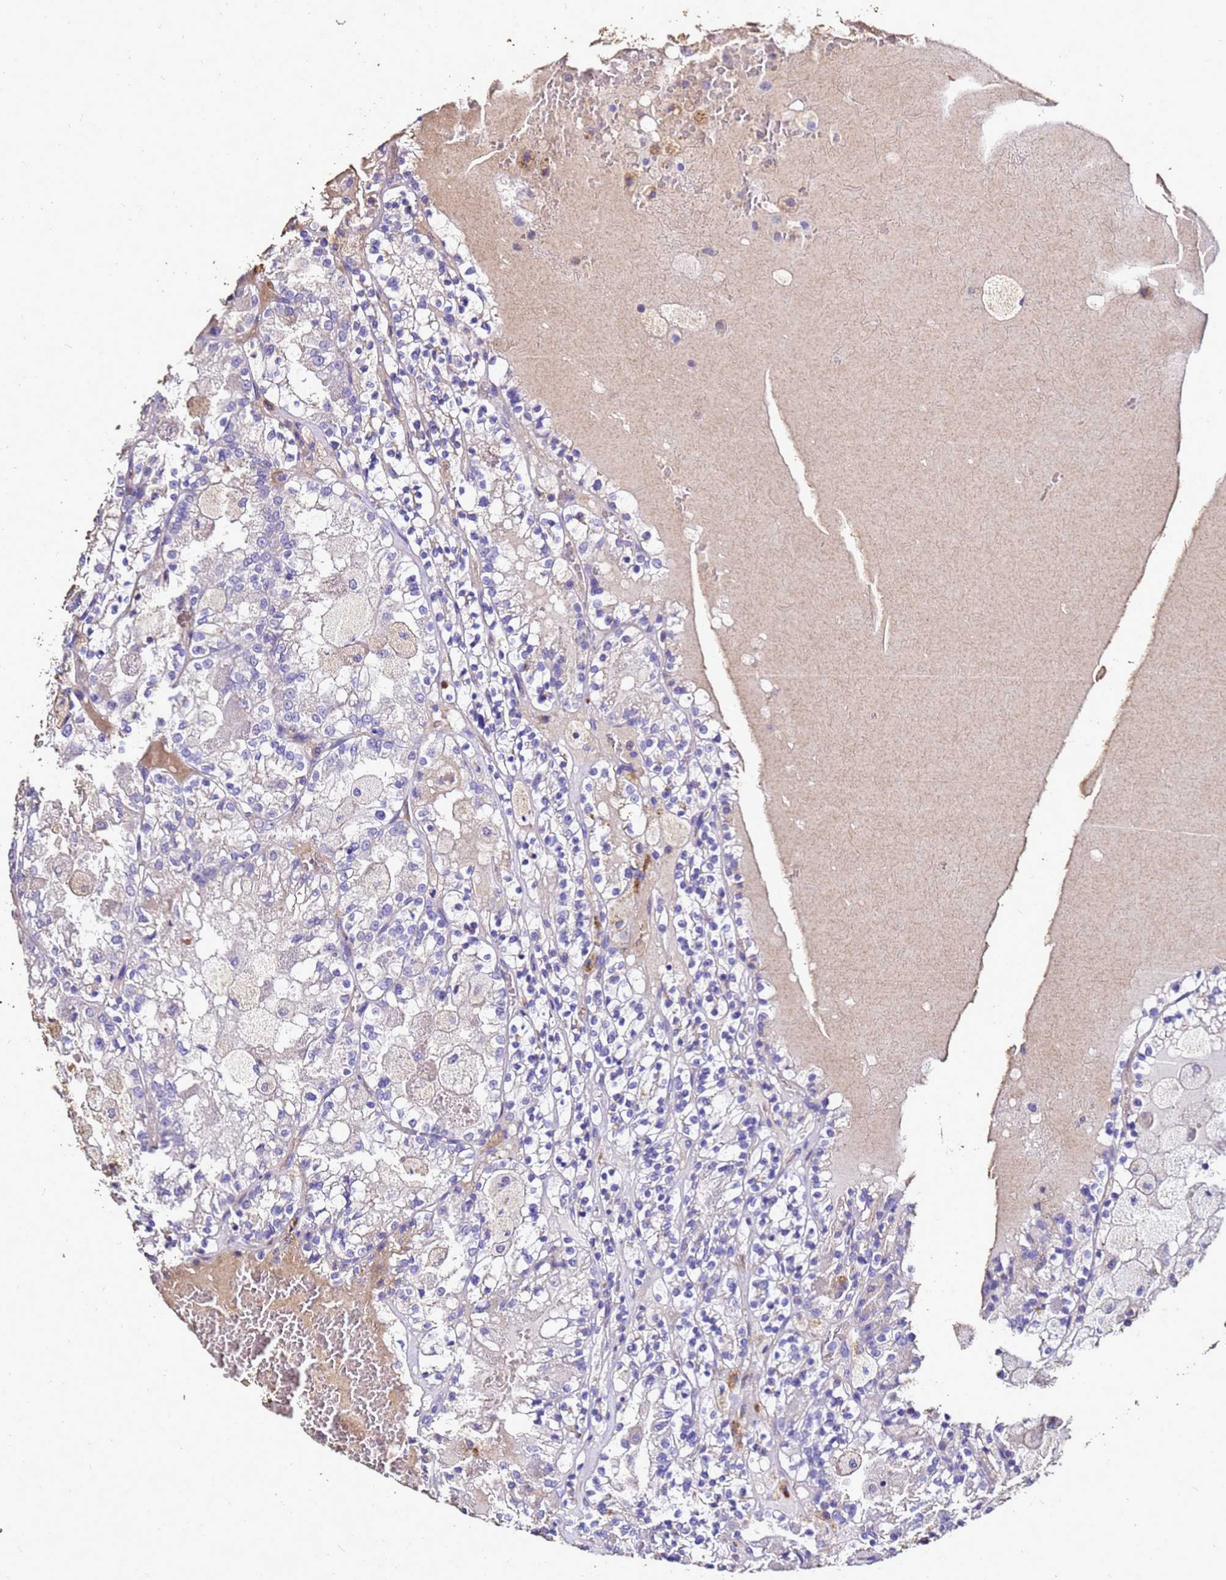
{"staining": {"intensity": "negative", "quantity": "none", "location": "none"}, "tissue": "renal cancer", "cell_type": "Tumor cells", "image_type": "cancer", "snomed": [{"axis": "morphology", "description": "Adenocarcinoma, NOS"}, {"axis": "topography", "description": "Kidney"}], "caption": "Tumor cells show no significant protein staining in renal cancer.", "gene": "S100A2", "patient": {"sex": "female", "age": 56}}